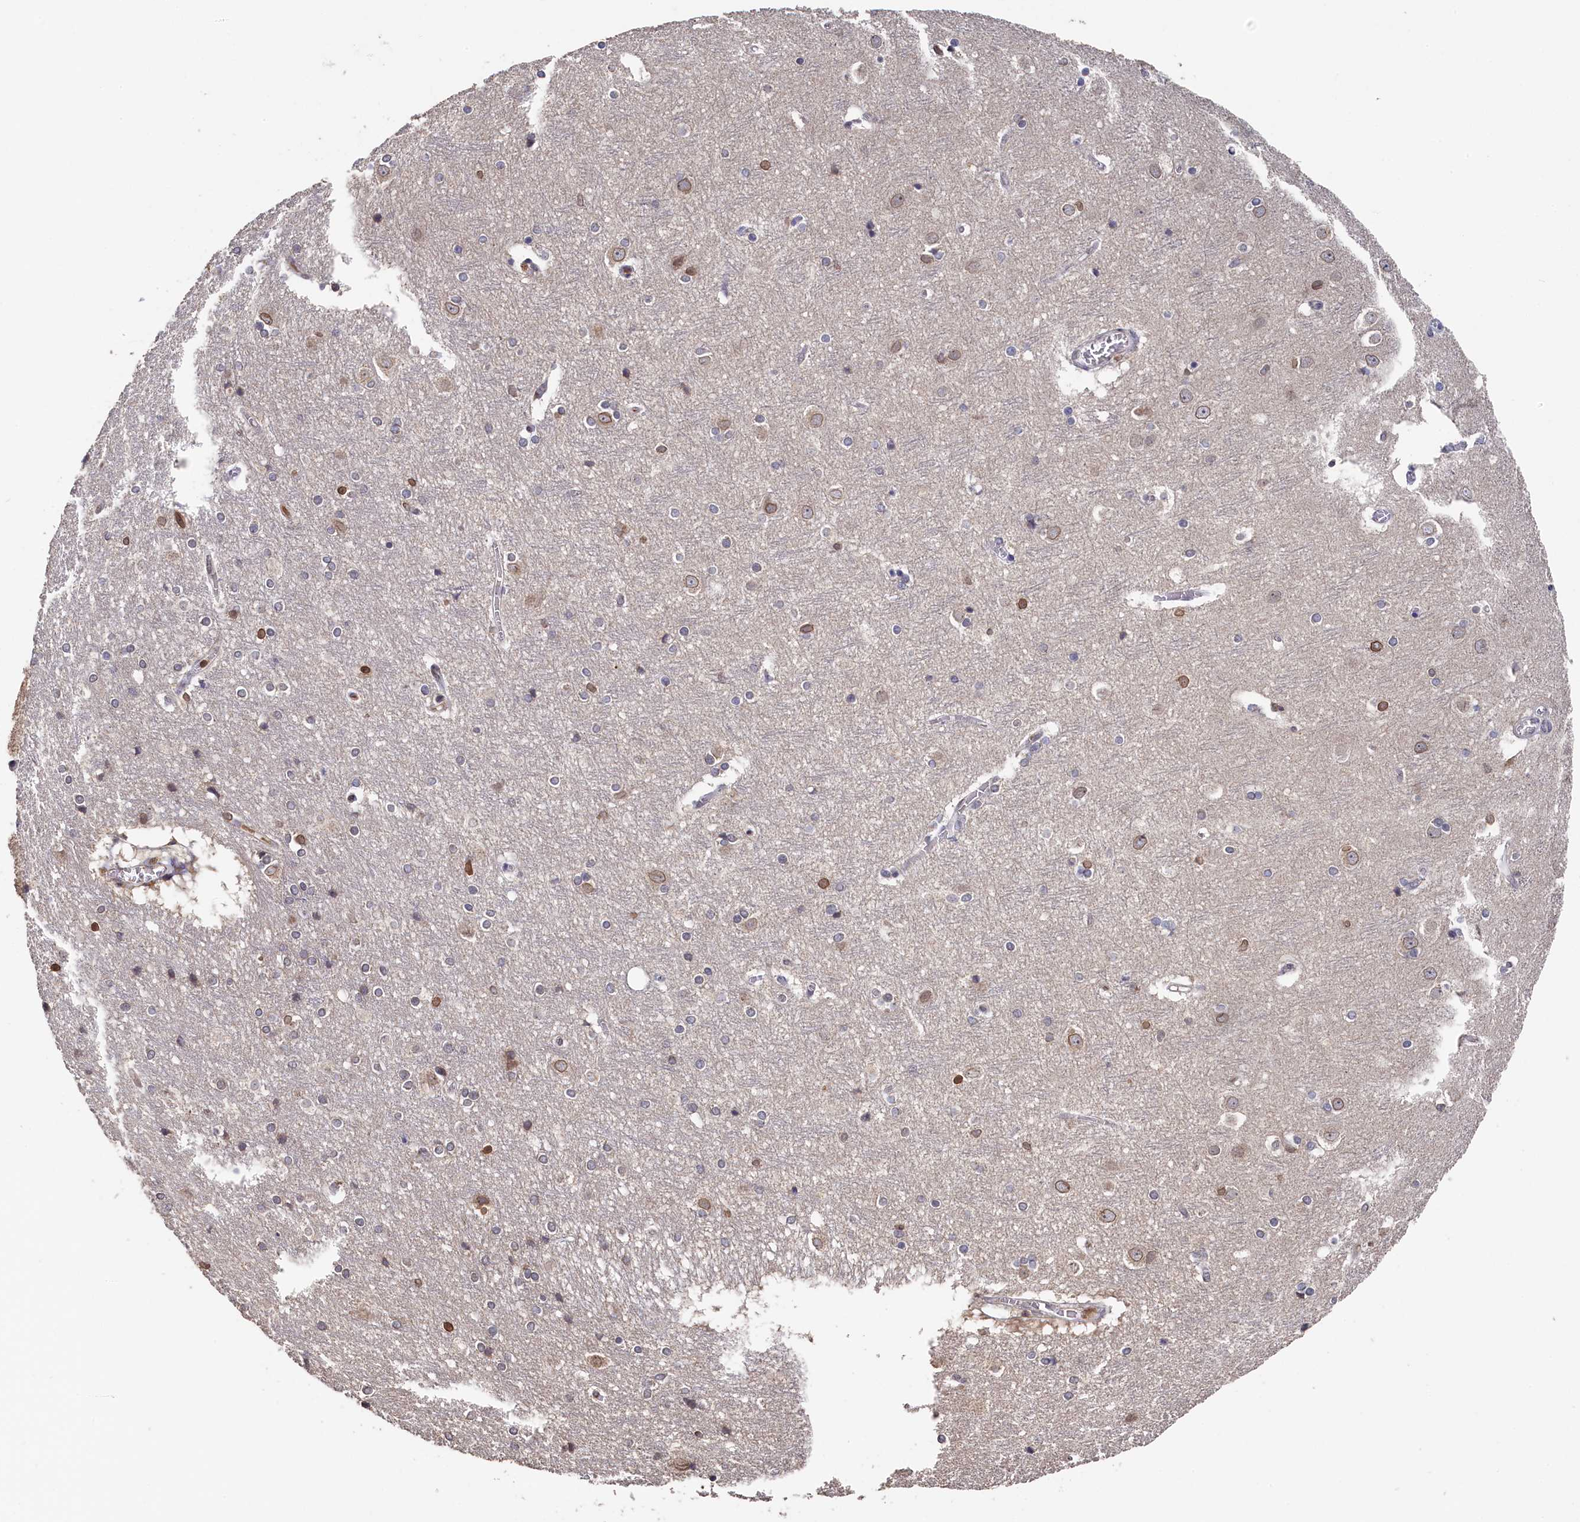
{"staining": {"intensity": "negative", "quantity": "none", "location": "none"}, "tissue": "cerebral cortex", "cell_type": "Endothelial cells", "image_type": "normal", "snomed": [{"axis": "morphology", "description": "Normal tissue, NOS"}, {"axis": "topography", "description": "Cerebral cortex"}], "caption": "High magnification brightfield microscopy of benign cerebral cortex stained with DAB (3,3'-diaminobenzidine) (brown) and counterstained with hematoxylin (blue): endothelial cells show no significant expression.", "gene": "ANKEF1", "patient": {"sex": "male", "age": 54}}